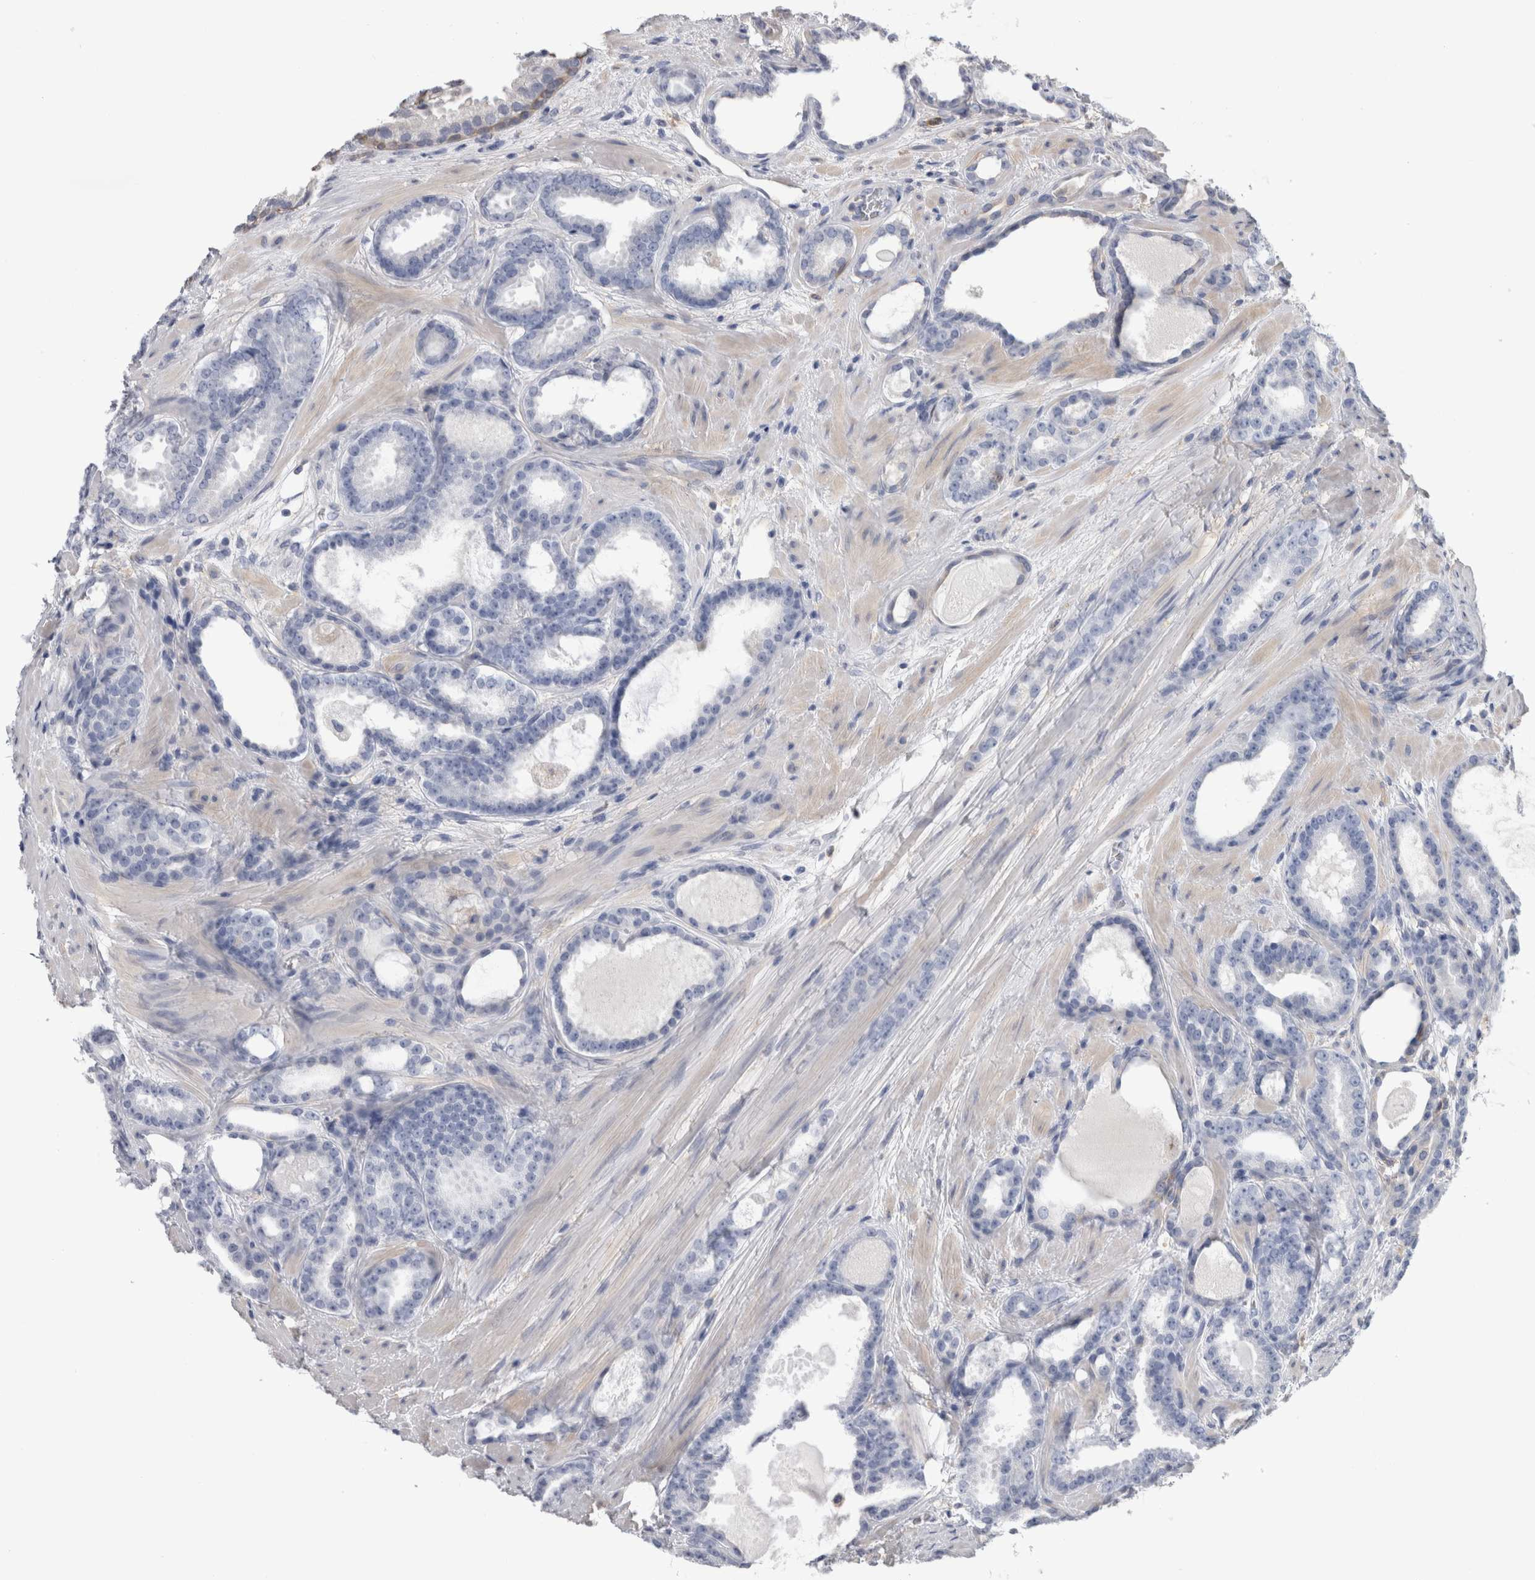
{"staining": {"intensity": "negative", "quantity": "none", "location": "none"}, "tissue": "prostate cancer", "cell_type": "Tumor cells", "image_type": "cancer", "snomed": [{"axis": "morphology", "description": "Adenocarcinoma, High grade"}, {"axis": "topography", "description": "Prostate"}], "caption": "DAB immunohistochemical staining of prostate high-grade adenocarcinoma shows no significant expression in tumor cells. (Brightfield microscopy of DAB (3,3'-diaminobenzidine) immunohistochemistry (IHC) at high magnification).", "gene": "SCRN1", "patient": {"sex": "male", "age": 60}}